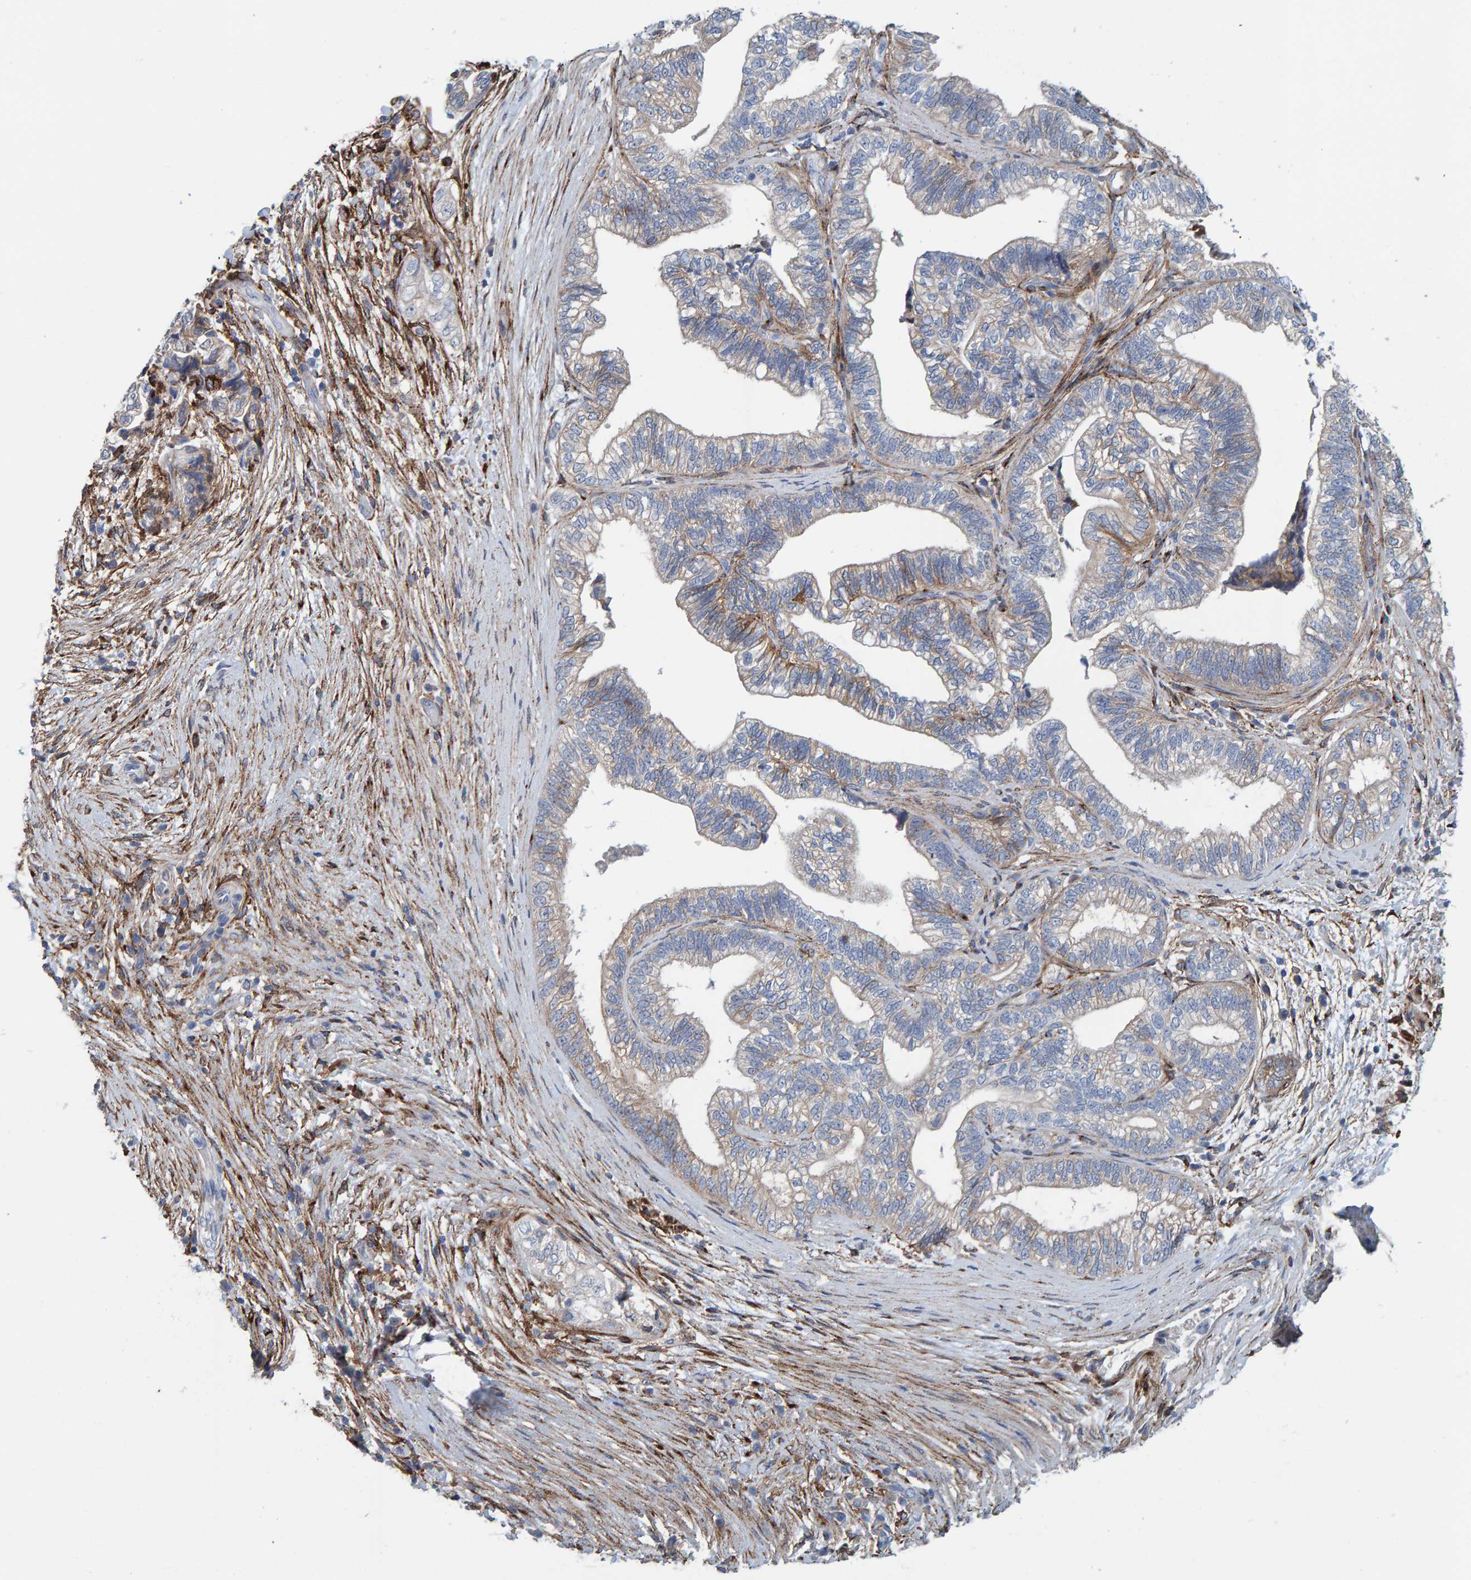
{"staining": {"intensity": "weak", "quantity": "<25%", "location": "cytoplasmic/membranous"}, "tissue": "pancreatic cancer", "cell_type": "Tumor cells", "image_type": "cancer", "snomed": [{"axis": "morphology", "description": "Adenocarcinoma, NOS"}, {"axis": "topography", "description": "Pancreas"}], "caption": "Image shows no protein expression in tumor cells of adenocarcinoma (pancreatic) tissue. (DAB IHC visualized using brightfield microscopy, high magnification).", "gene": "LRP1", "patient": {"sex": "male", "age": 72}}